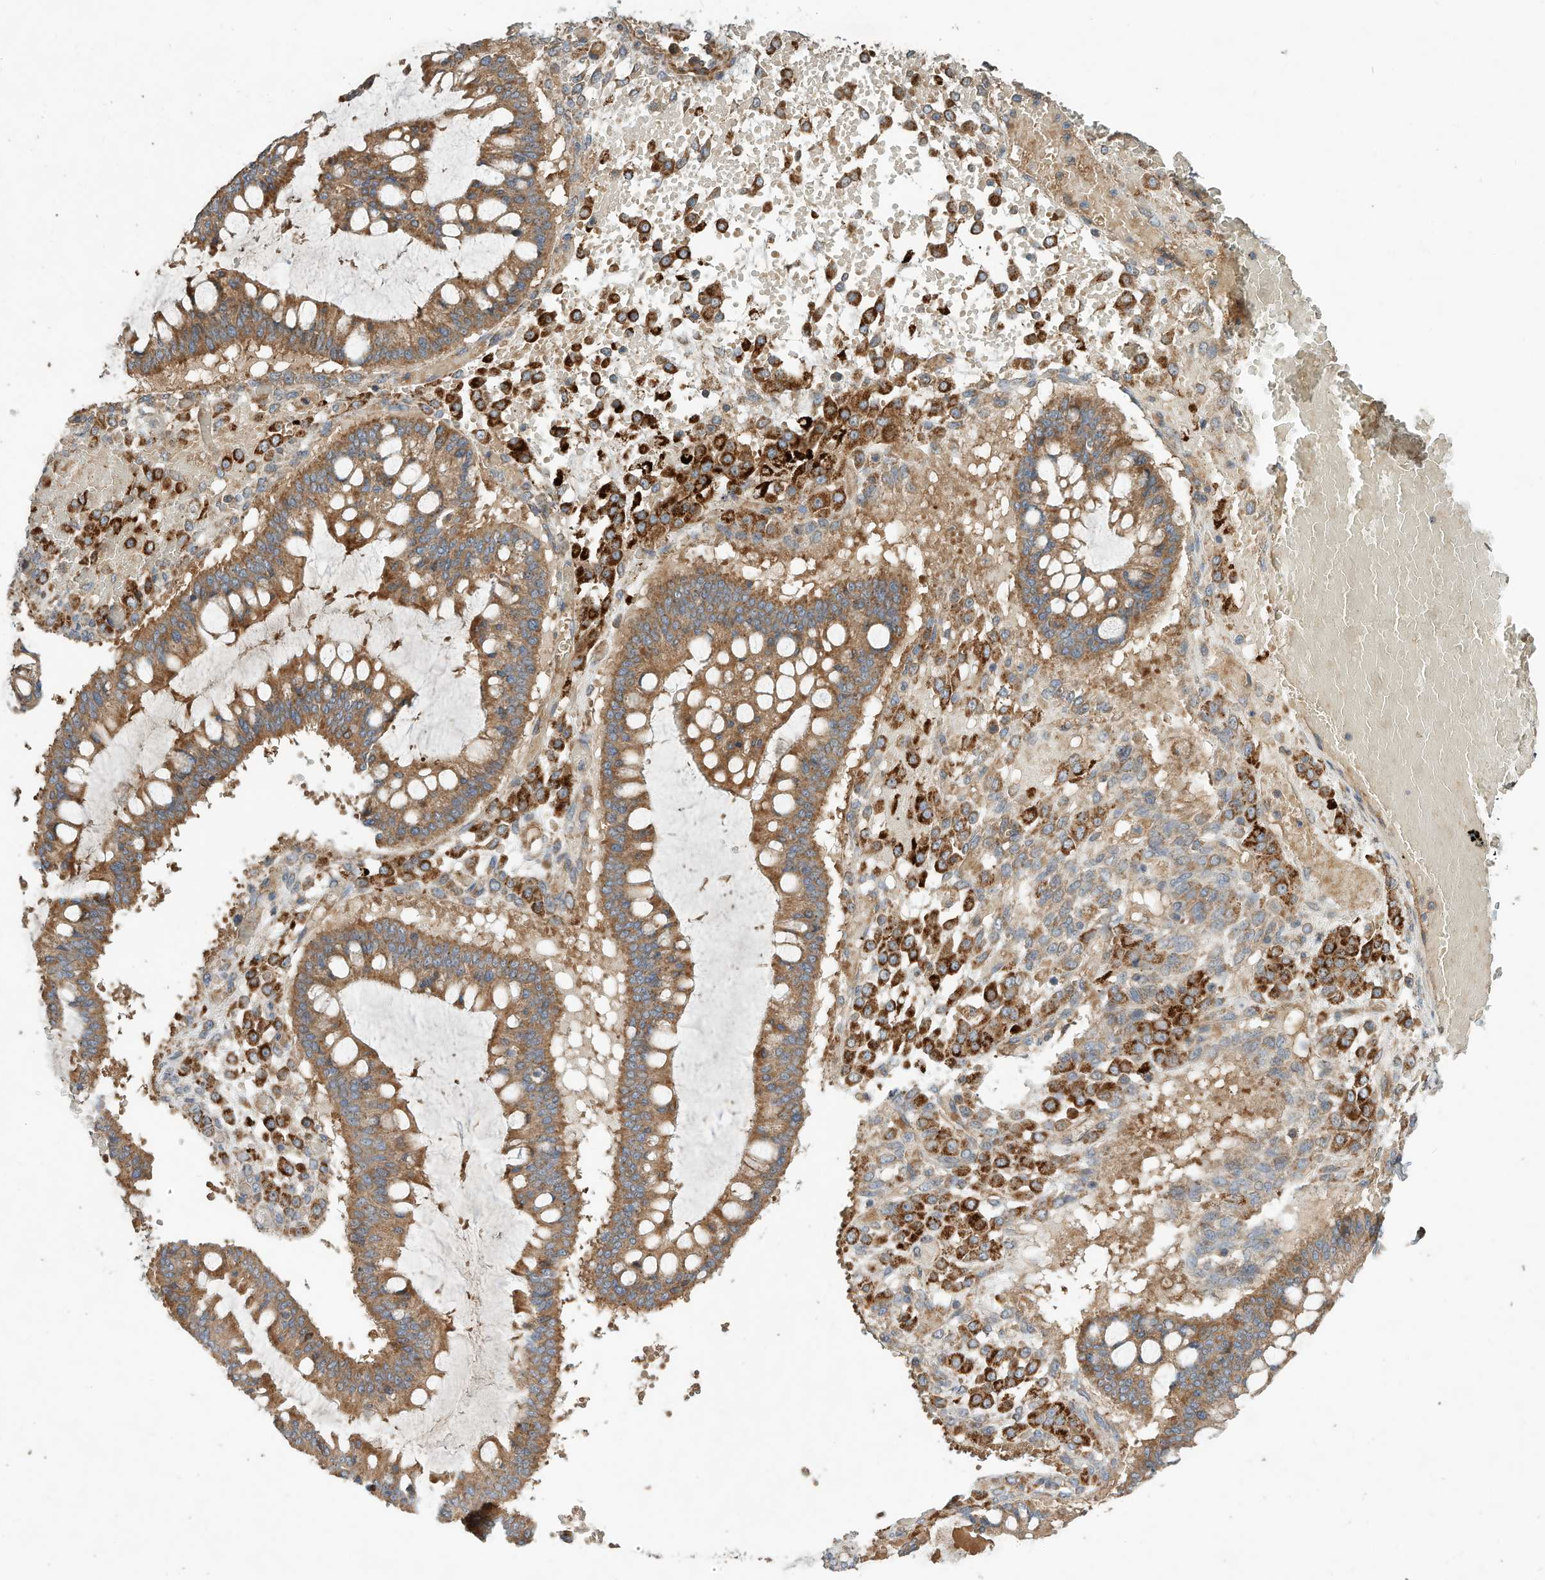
{"staining": {"intensity": "moderate", "quantity": ">75%", "location": "cytoplasmic/membranous"}, "tissue": "ovarian cancer", "cell_type": "Tumor cells", "image_type": "cancer", "snomed": [{"axis": "morphology", "description": "Cystadenocarcinoma, mucinous, NOS"}, {"axis": "topography", "description": "Ovary"}], "caption": "Immunohistochemical staining of human ovarian cancer (mucinous cystadenocarcinoma) shows medium levels of moderate cytoplasmic/membranous protein positivity in about >75% of tumor cells.", "gene": "CPAMD8", "patient": {"sex": "female", "age": 73}}